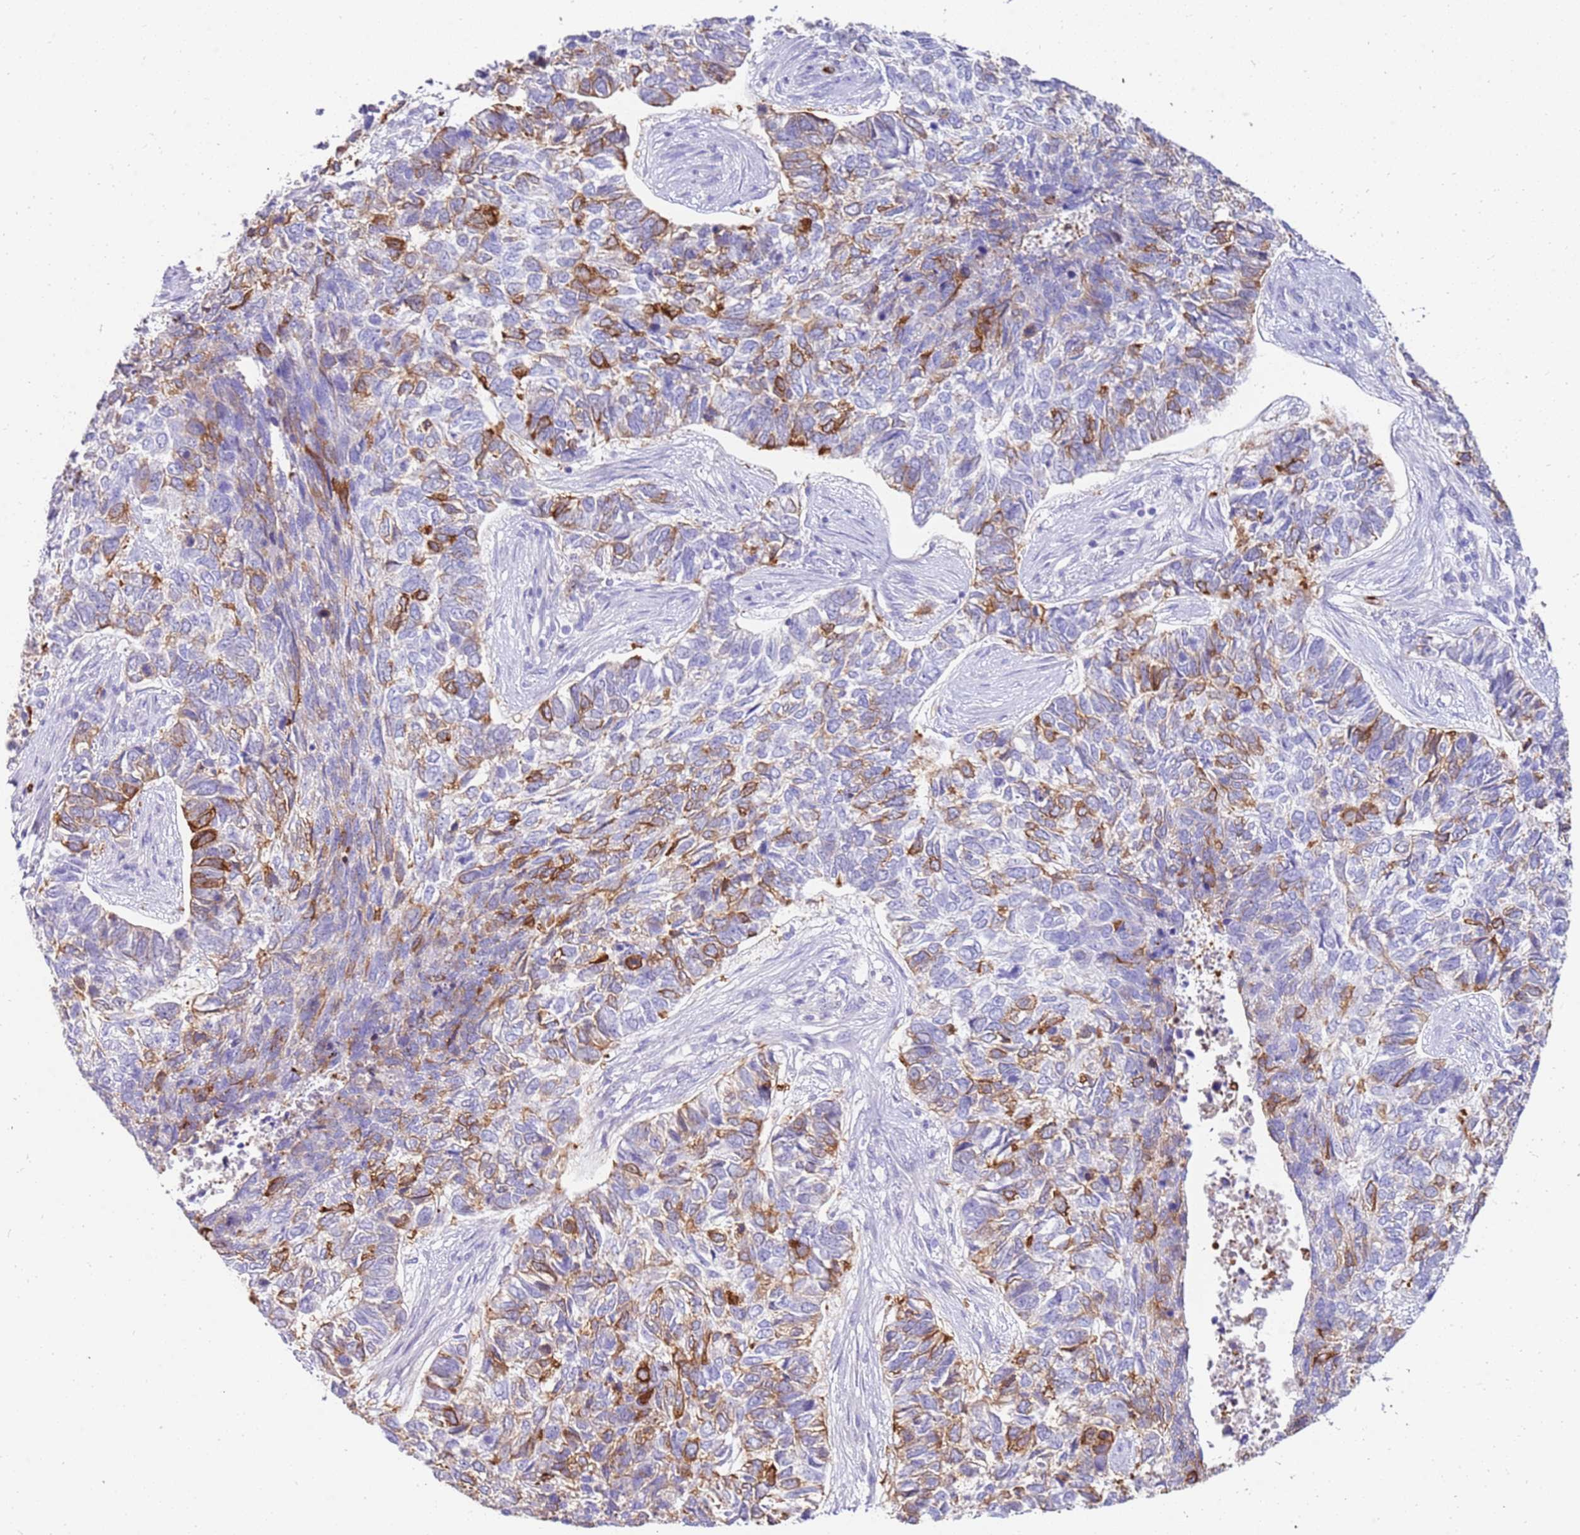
{"staining": {"intensity": "moderate", "quantity": "25%-75%", "location": "cytoplasmic/membranous"}, "tissue": "skin cancer", "cell_type": "Tumor cells", "image_type": "cancer", "snomed": [{"axis": "morphology", "description": "Basal cell carcinoma"}, {"axis": "topography", "description": "Skin"}], "caption": "Immunohistochemistry of skin cancer demonstrates medium levels of moderate cytoplasmic/membranous expression in about 25%-75% of tumor cells. The protein of interest is stained brown, and the nuclei are stained in blue (DAB (3,3'-diaminobenzidine) IHC with brightfield microscopy, high magnification).", "gene": "EVPLL", "patient": {"sex": "female", "age": 65}}